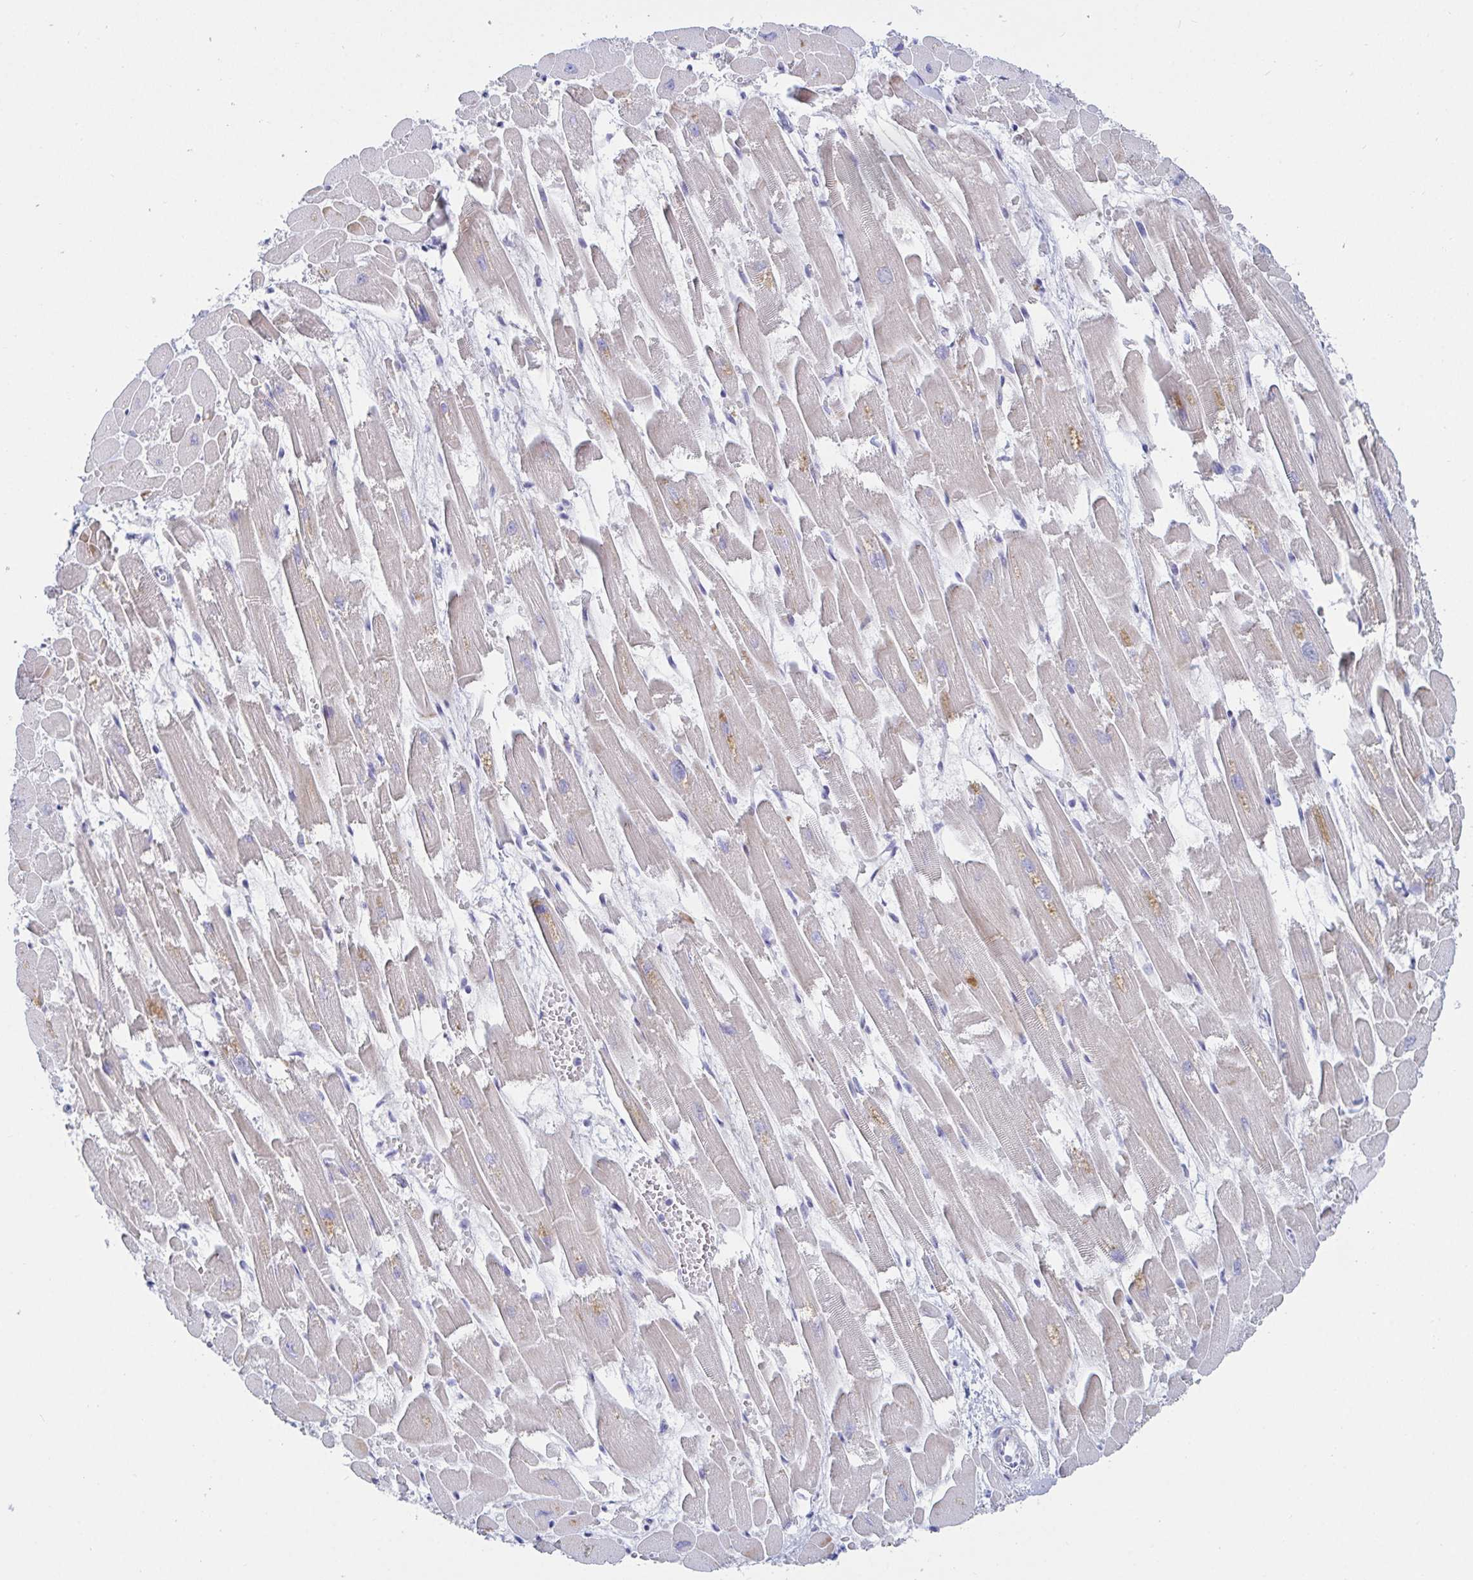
{"staining": {"intensity": "weak", "quantity": "25%-75%", "location": "cytoplasmic/membranous"}, "tissue": "heart muscle", "cell_type": "Cardiomyocytes", "image_type": "normal", "snomed": [{"axis": "morphology", "description": "Normal tissue, NOS"}, {"axis": "topography", "description": "Heart"}], "caption": "The histopathology image shows a brown stain indicating the presence of a protein in the cytoplasmic/membranous of cardiomyocytes in heart muscle. The staining was performed using DAB to visualize the protein expression in brown, while the nuclei were stained in blue with hematoxylin (Magnification: 20x).", "gene": "OR10K1", "patient": {"sex": "female", "age": 52}}